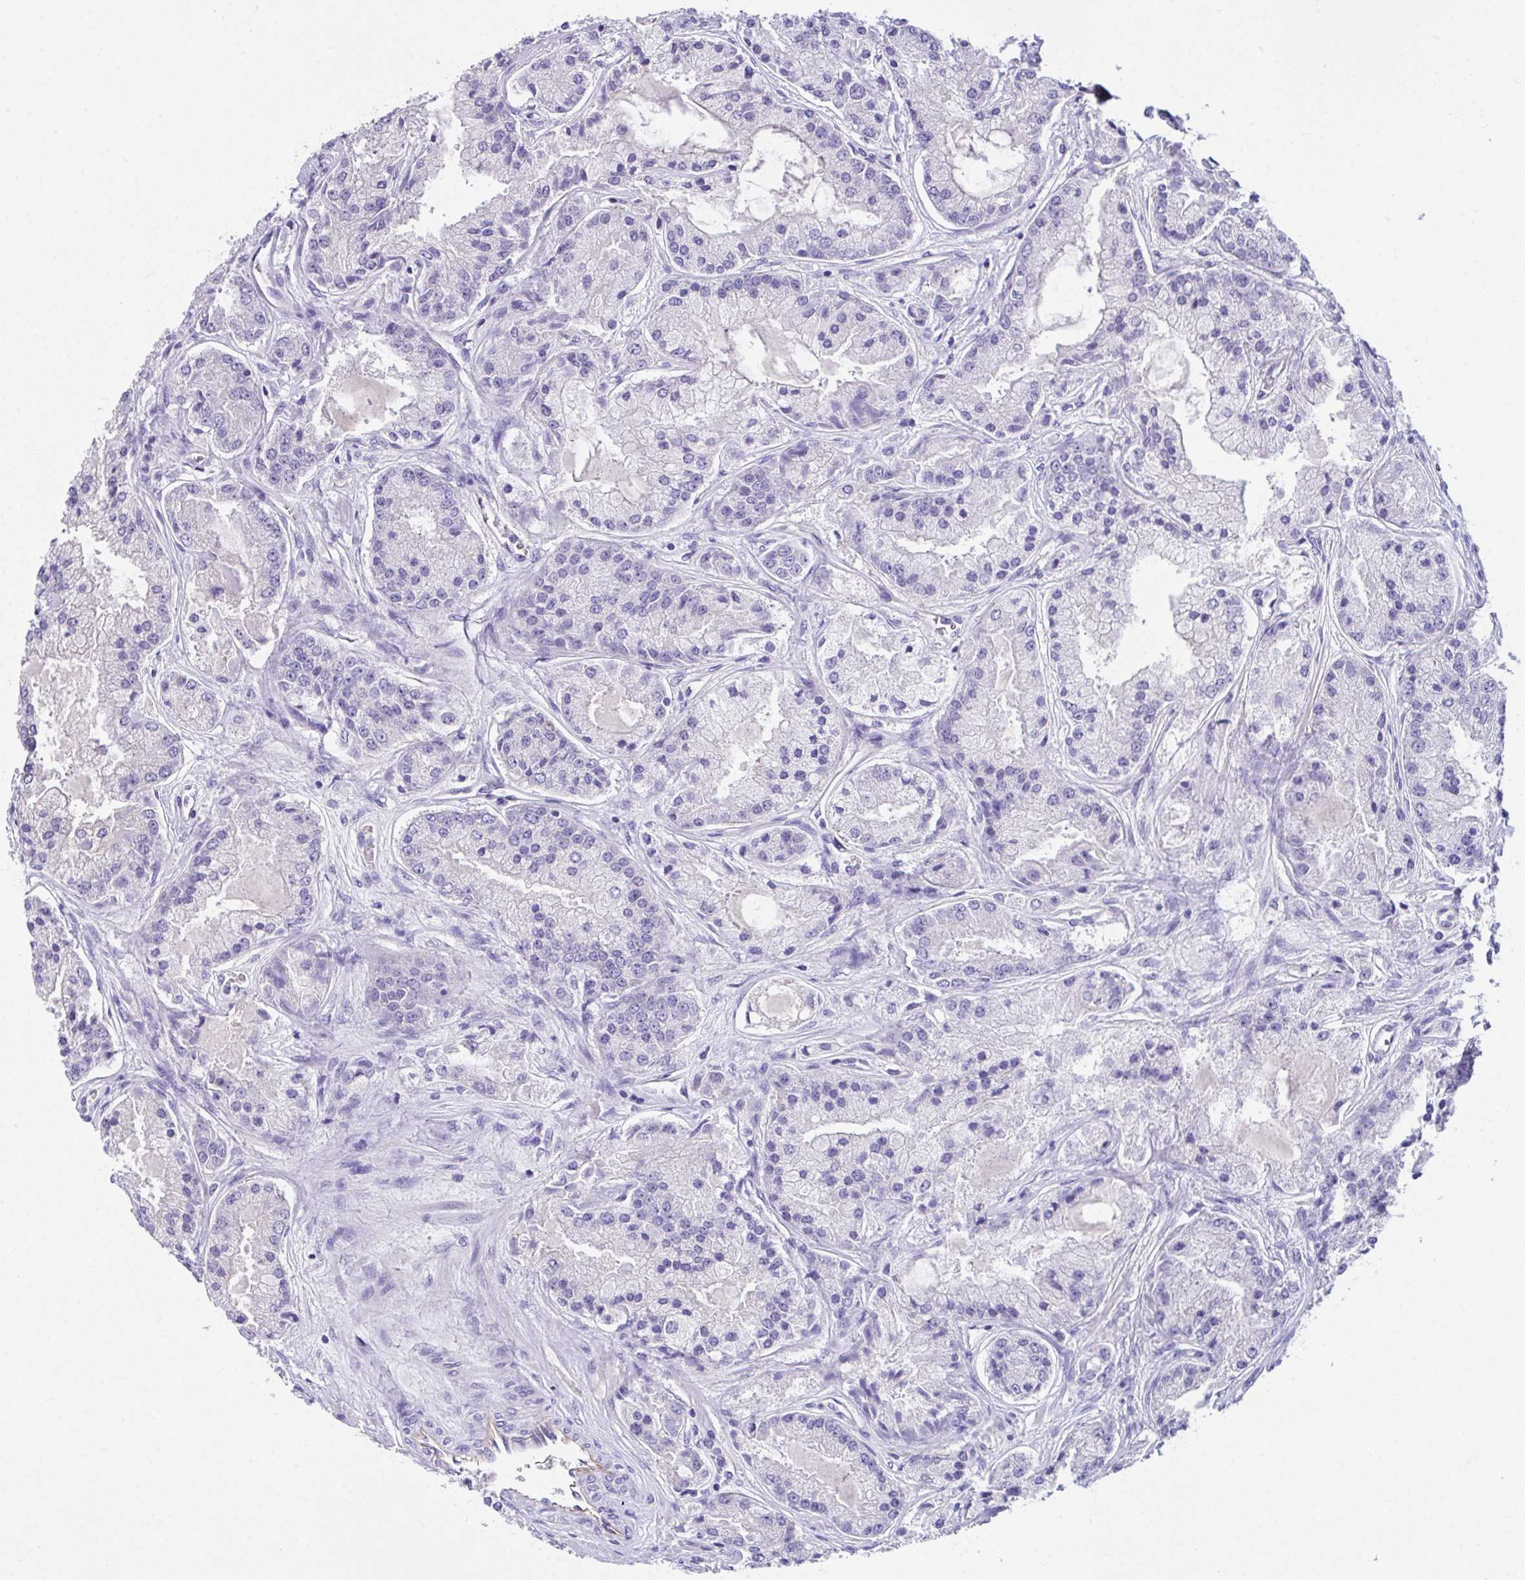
{"staining": {"intensity": "negative", "quantity": "none", "location": "none"}, "tissue": "prostate cancer", "cell_type": "Tumor cells", "image_type": "cancer", "snomed": [{"axis": "morphology", "description": "Adenocarcinoma, High grade"}, {"axis": "topography", "description": "Prostate"}], "caption": "Tumor cells show no significant positivity in prostate high-grade adenocarcinoma. (DAB (3,3'-diaminobenzidine) immunohistochemistry (IHC) with hematoxylin counter stain).", "gene": "ZNF813", "patient": {"sex": "male", "age": 67}}